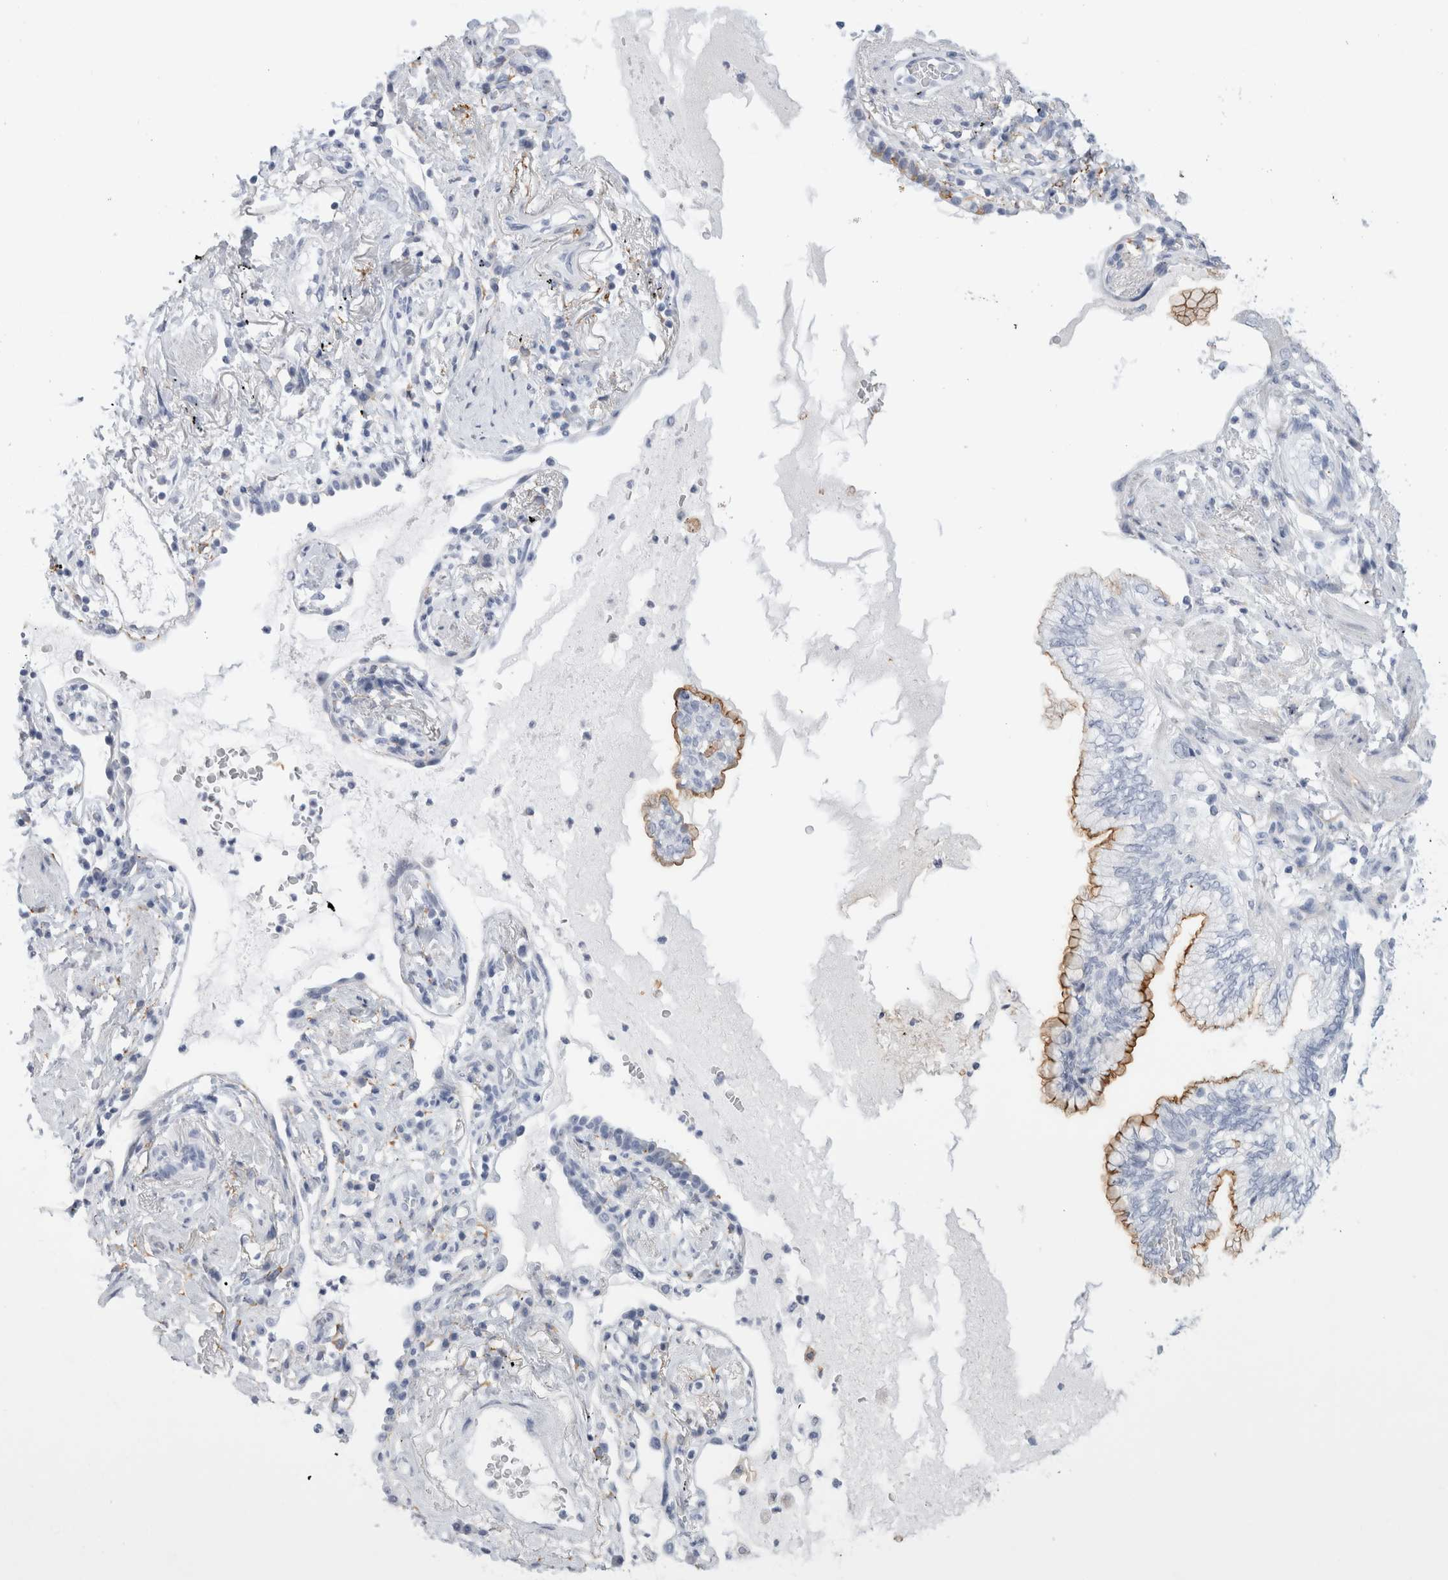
{"staining": {"intensity": "moderate", "quantity": "<25%", "location": "cytoplasmic/membranous"}, "tissue": "lung cancer", "cell_type": "Tumor cells", "image_type": "cancer", "snomed": [{"axis": "morphology", "description": "Adenocarcinoma, NOS"}, {"axis": "topography", "description": "Lung"}], "caption": "A brown stain labels moderate cytoplasmic/membranous expression of a protein in human lung adenocarcinoma tumor cells.", "gene": "MUC15", "patient": {"sex": "female", "age": 70}}